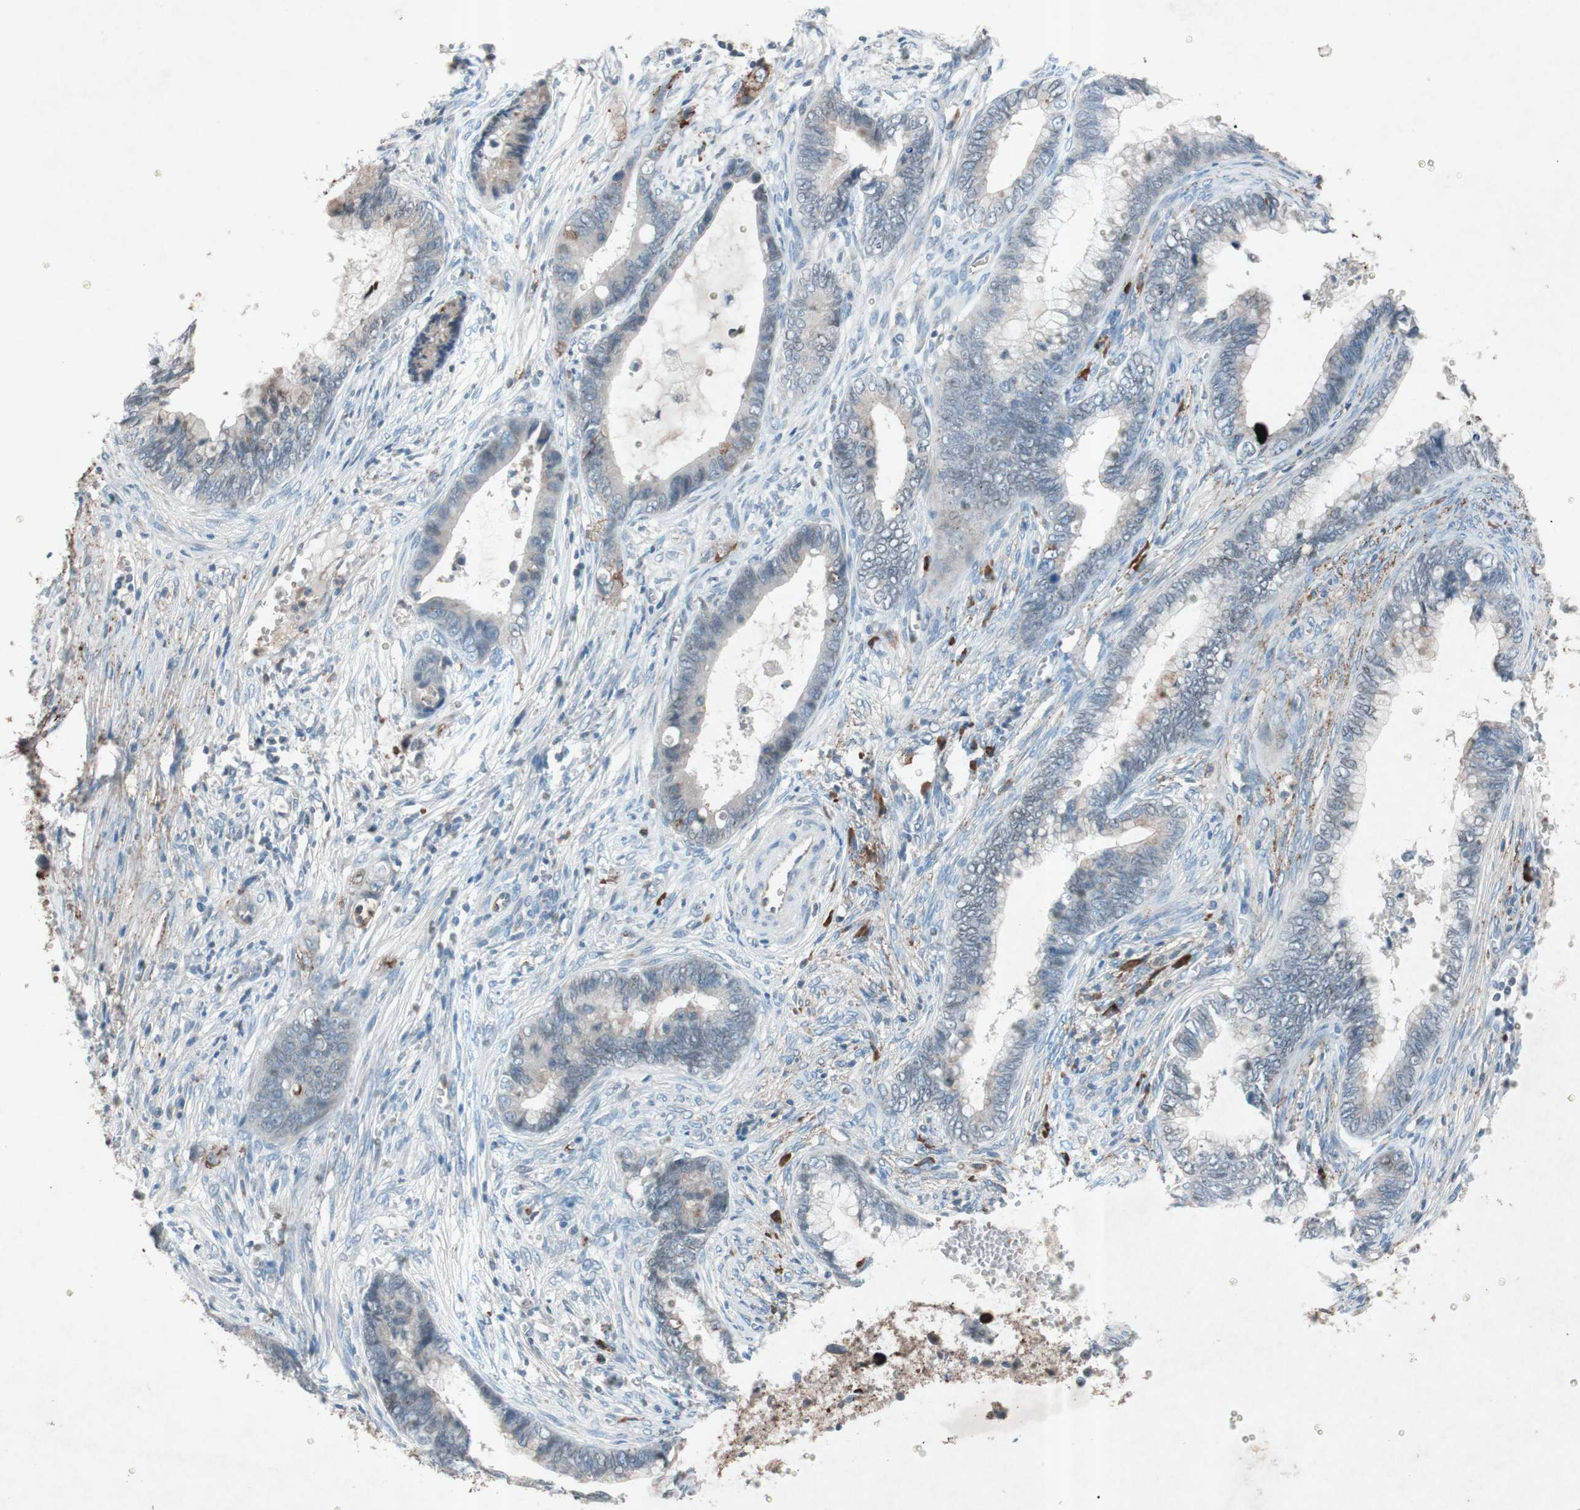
{"staining": {"intensity": "weak", "quantity": "25%-75%", "location": "cytoplasmic/membranous"}, "tissue": "cervical cancer", "cell_type": "Tumor cells", "image_type": "cancer", "snomed": [{"axis": "morphology", "description": "Adenocarcinoma, NOS"}, {"axis": "topography", "description": "Cervix"}], "caption": "About 25%-75% of tumor cells in cervical cancer show weak cytoplasmic/membranous protein expression as visualized by brown immunohistochemical staining.", "gene": "GRB7", "patient": {"sex": "female", "age": 44}}